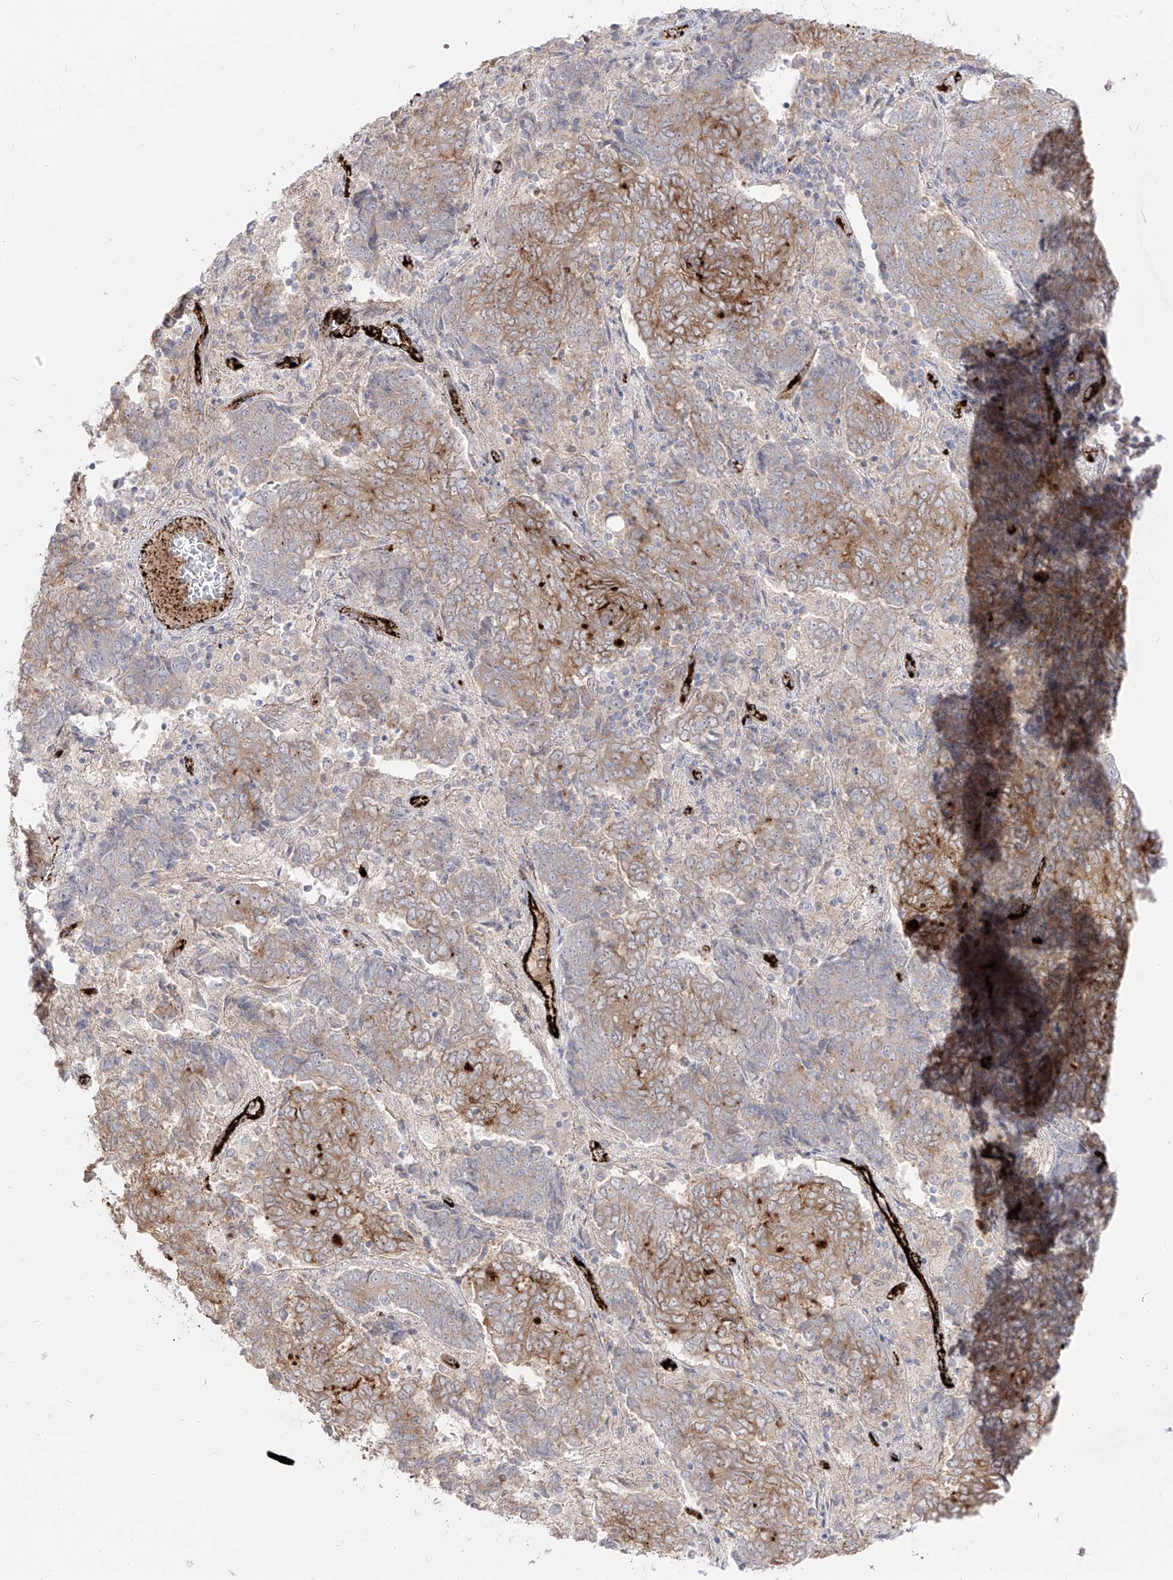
{"staining": {"intensity": "moderate", "quantity": "25%-75%", "location": "cytoplasmic/membranous"}, "tissue": "endometrial cancer", "cell_type": "Tumor cells", "image_type": "cancer", "snomed": [{"axis": "morphology", "description": "Adenocarcinoma, NOS"}, {"axis": "topography", "description": "Endometrium"}], "caption": "Immunohistochemical staining of endometrial cancer displays medium levels of moderate cytoplasmic/membranous protein staining in approximately 25%-75% of tumor cells. The staining was performed using DAB (3,3'-diaminobenzidine) to visualize the protein expression in brown, while the nuclei were stained in blue with hematoxylin (Magnification: 20x).", "gene": "ZGRF1", "patient": {"sex": "female", "age": 80}}